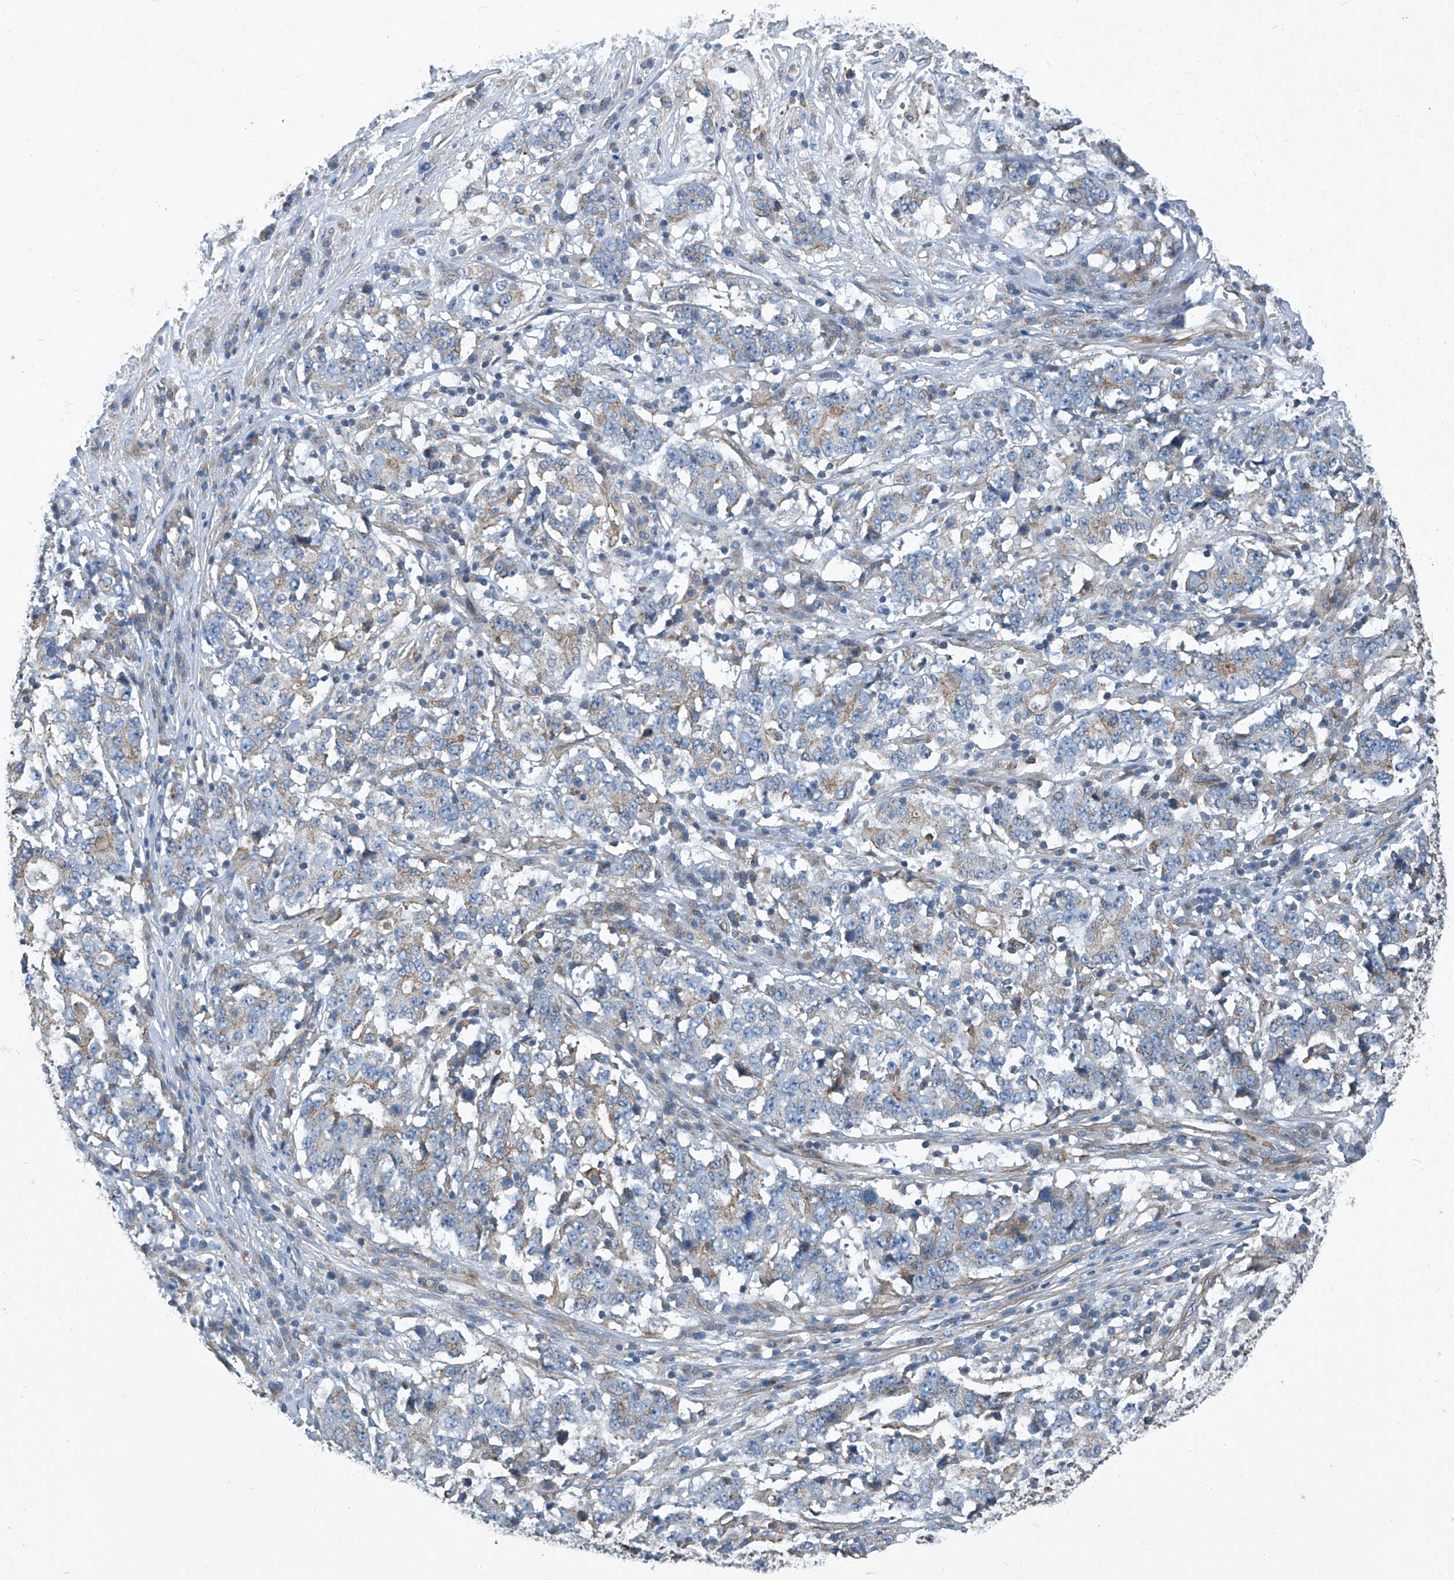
{"staining": {"intensity": "weak", "quantity": "<25%", "location": "cytoplasmic/membranous"}, "tissue": "stomach cancer", "cell_type": "Tumor cells", "image_type": "cancer", "snomed": [{"axis": "morphology", "description": "Adenocarcinoma, NOS"}, {"axis": "topography", "description": "Stomach"}], "caption": "Tumor cells show no significant protein positivity in stomach adenocarcinoma.", "gene": "PIGH", "patient": {"sex": "male", "age": 59}}